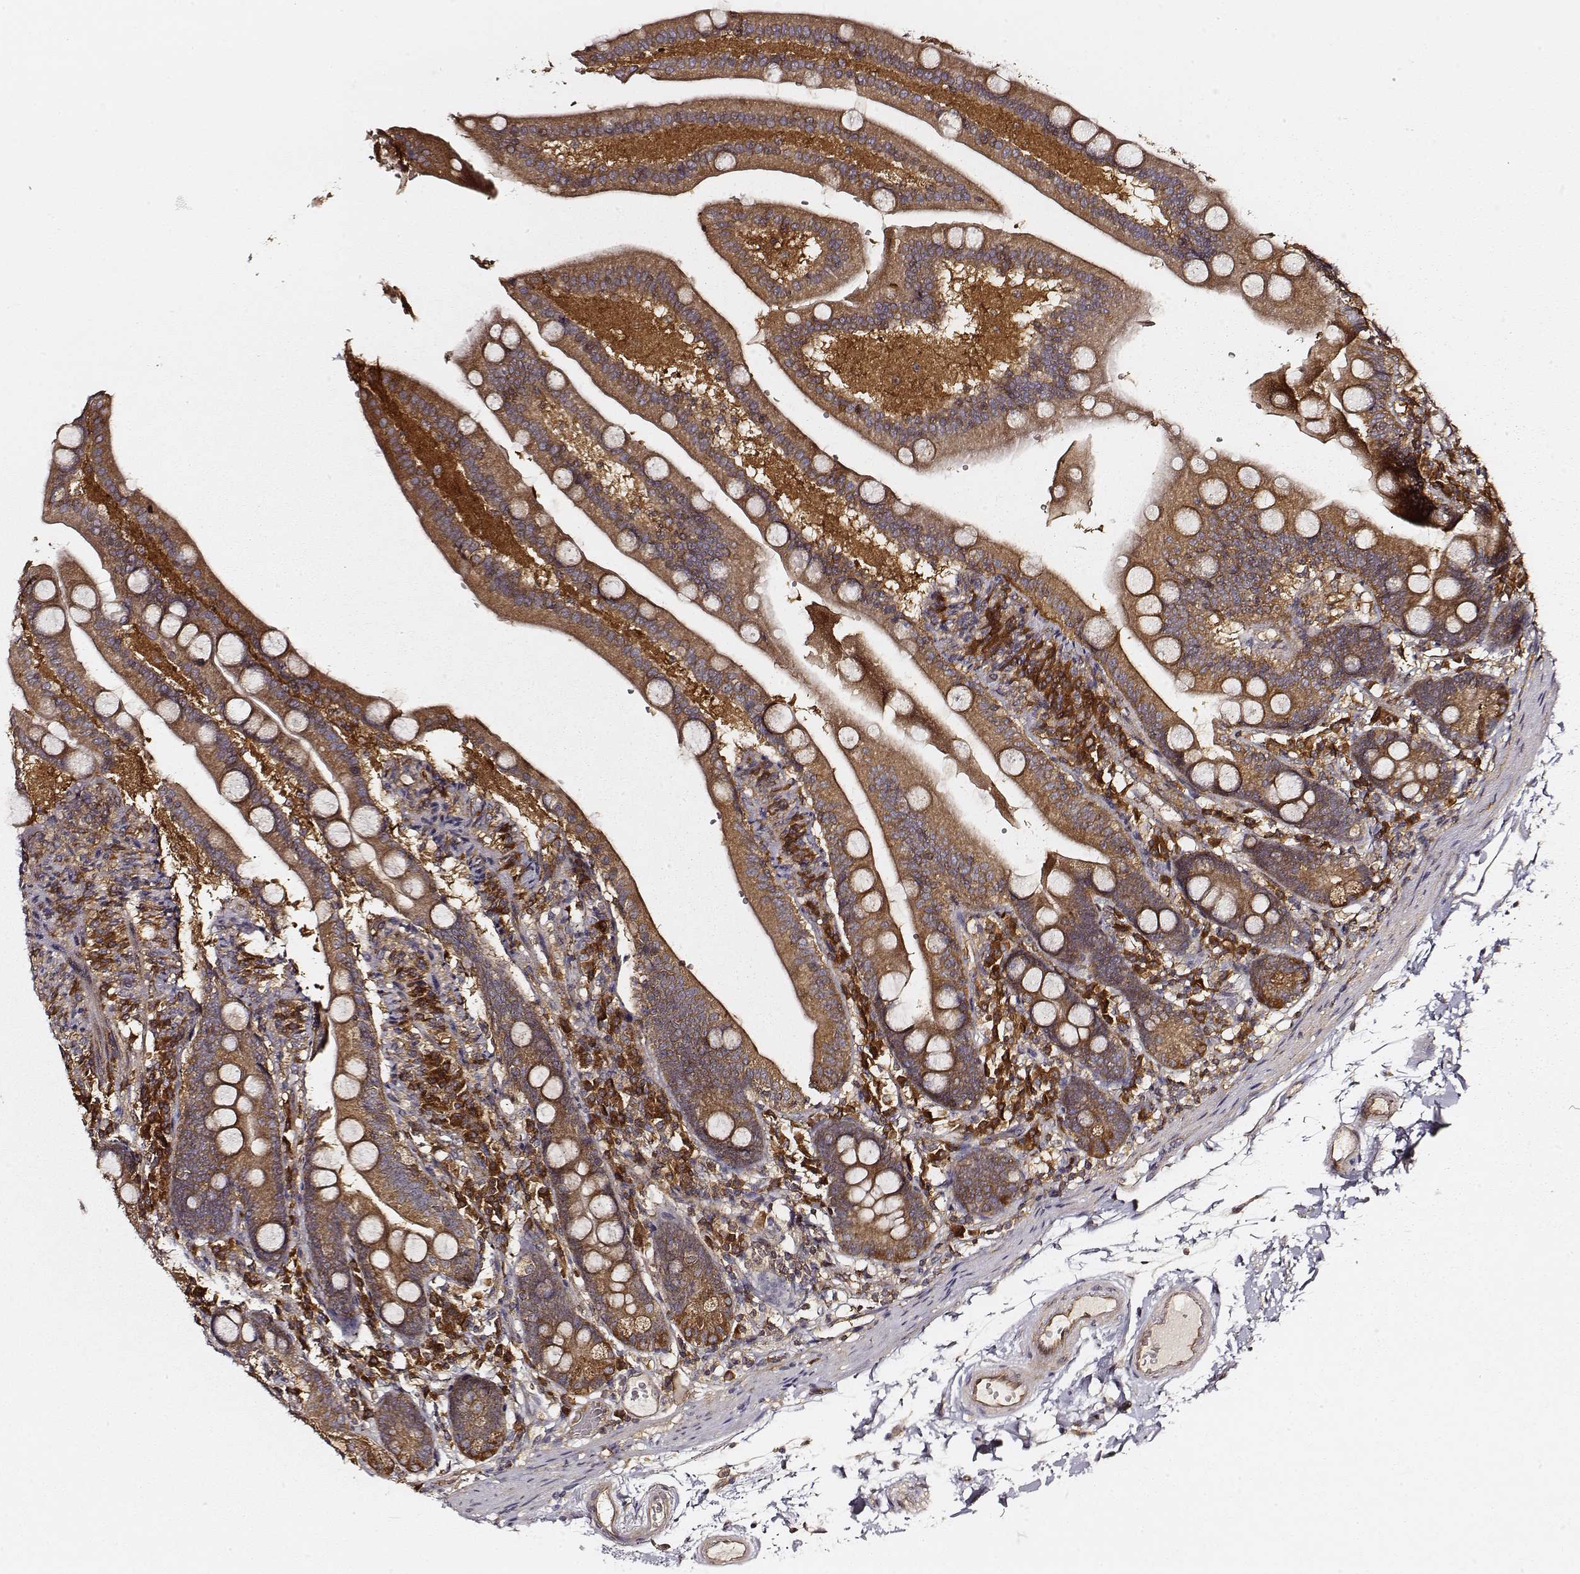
{"staining": {"intensity": "strong", "quantity": ">75%", "location": "cytoplasmic/membranous"}, "tissue": "duodenum", "cell_type": "Glandular cells", "image_type": "normal", "snomed": [{"axis": "morphology", "description": "Normal tissue, NOS"}, {"axis": "topography", "description": "Duodenum"}], "caption": "Immunohistochemistry (IHC) image of unremarkable human duodenum stained for a protein (brown), which demonstrates high levels of strong cytoplasmic/membranous staining in about >75% of glandular cells.", "gene": "CARS1", "patient": {"sex": "female", "age": 67}}